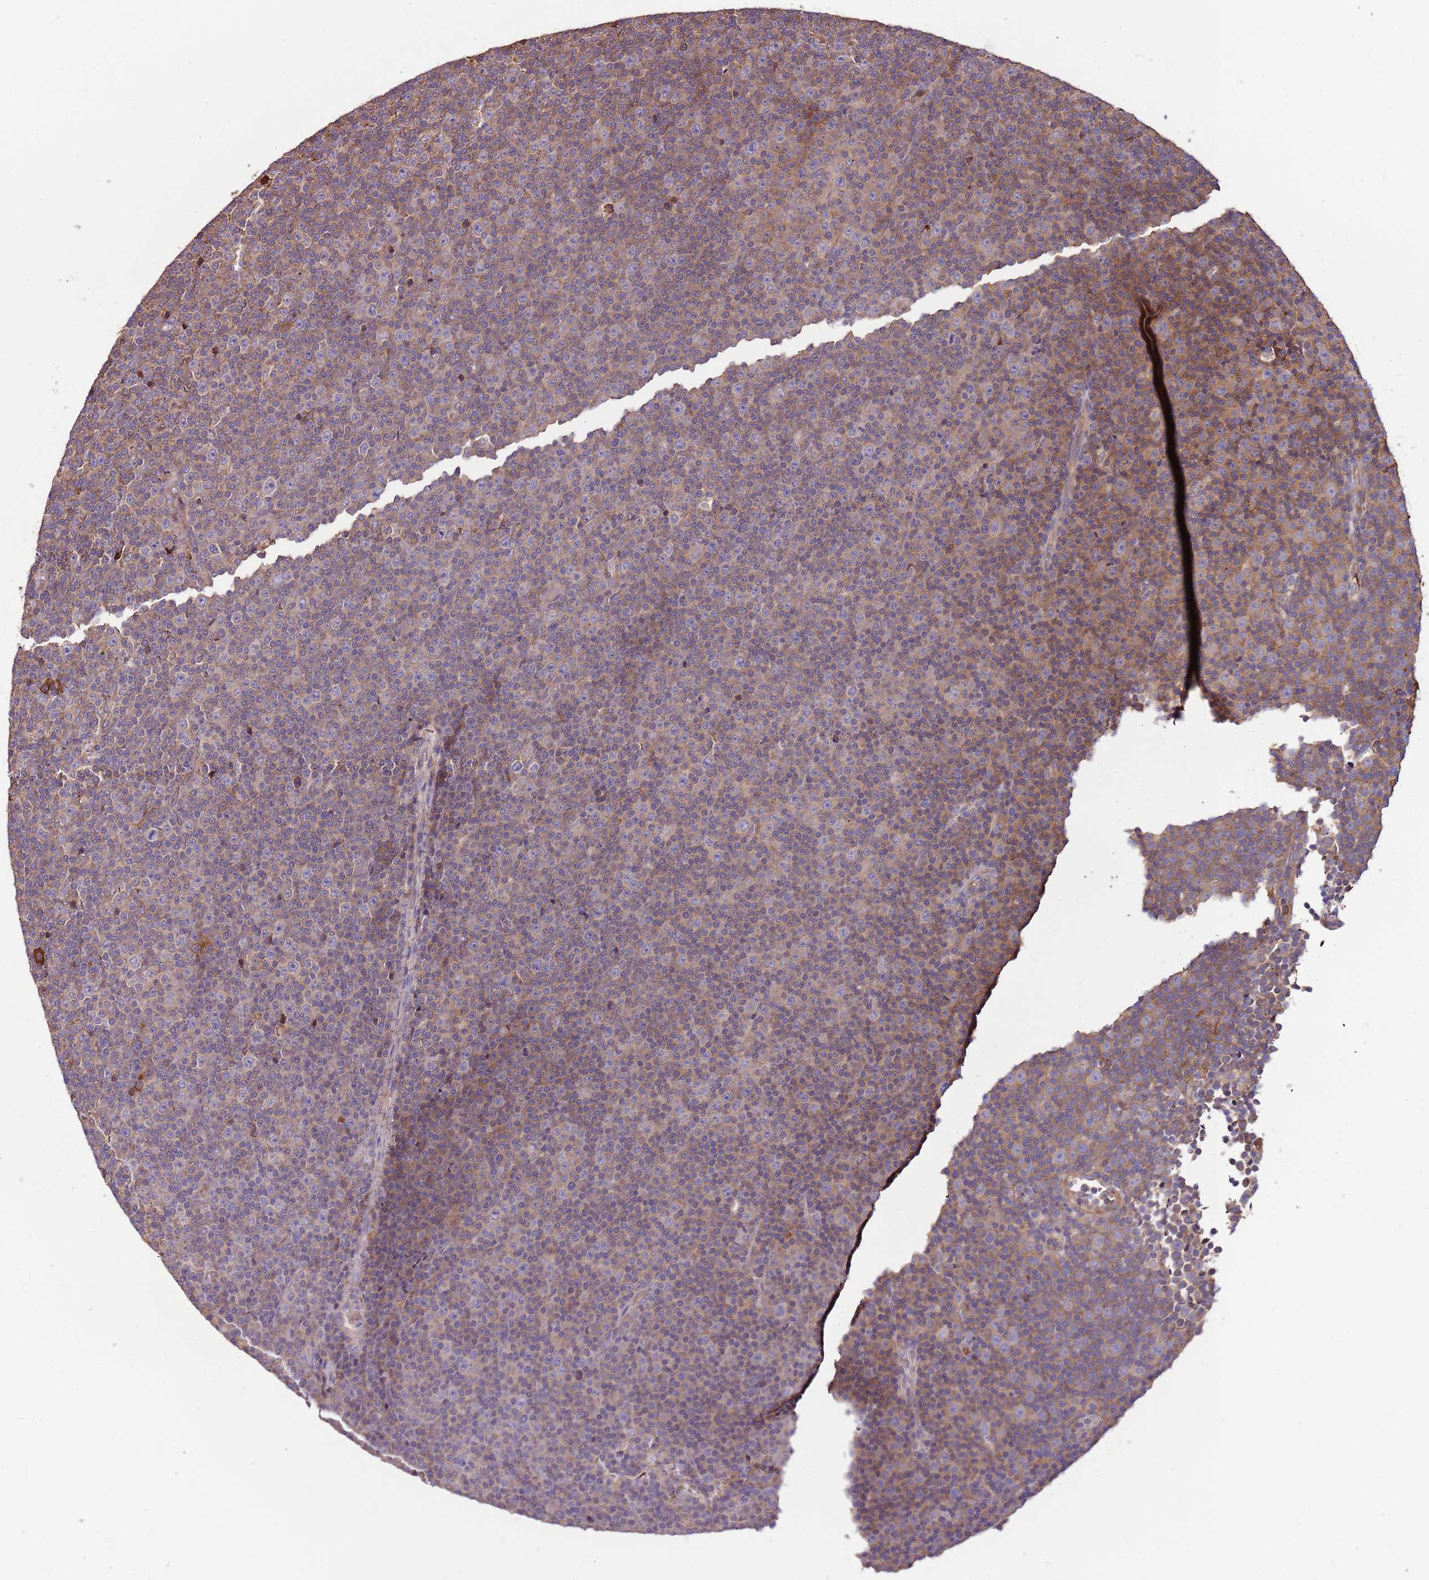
{"staining": {"intensity": "moderate", "quantity": "<25%", "location": "cytoplasmic/membranous"}, "tissue": "lymphoma", "cell_type": "Tumor cells", "image_type": "cancer", "snomed": [{"axis": "morphology", "description": "Malignant lymphoma, non-Hodgkin's type, Low grade"}, {"axis": "topography", "description": "Lymph node"}], "caption": "Tumor cells exhibit moderate cytoplasmic/membranous expression in approximately <25% of cells in lymphoma. The staining was performed using DAB to visualize the protein expression in brown, while the nuclei were stained in blue with hematoxylin (Magnification: 20x).", "gene": "DENR", "patient": {"sex": "female", "age": 67}}